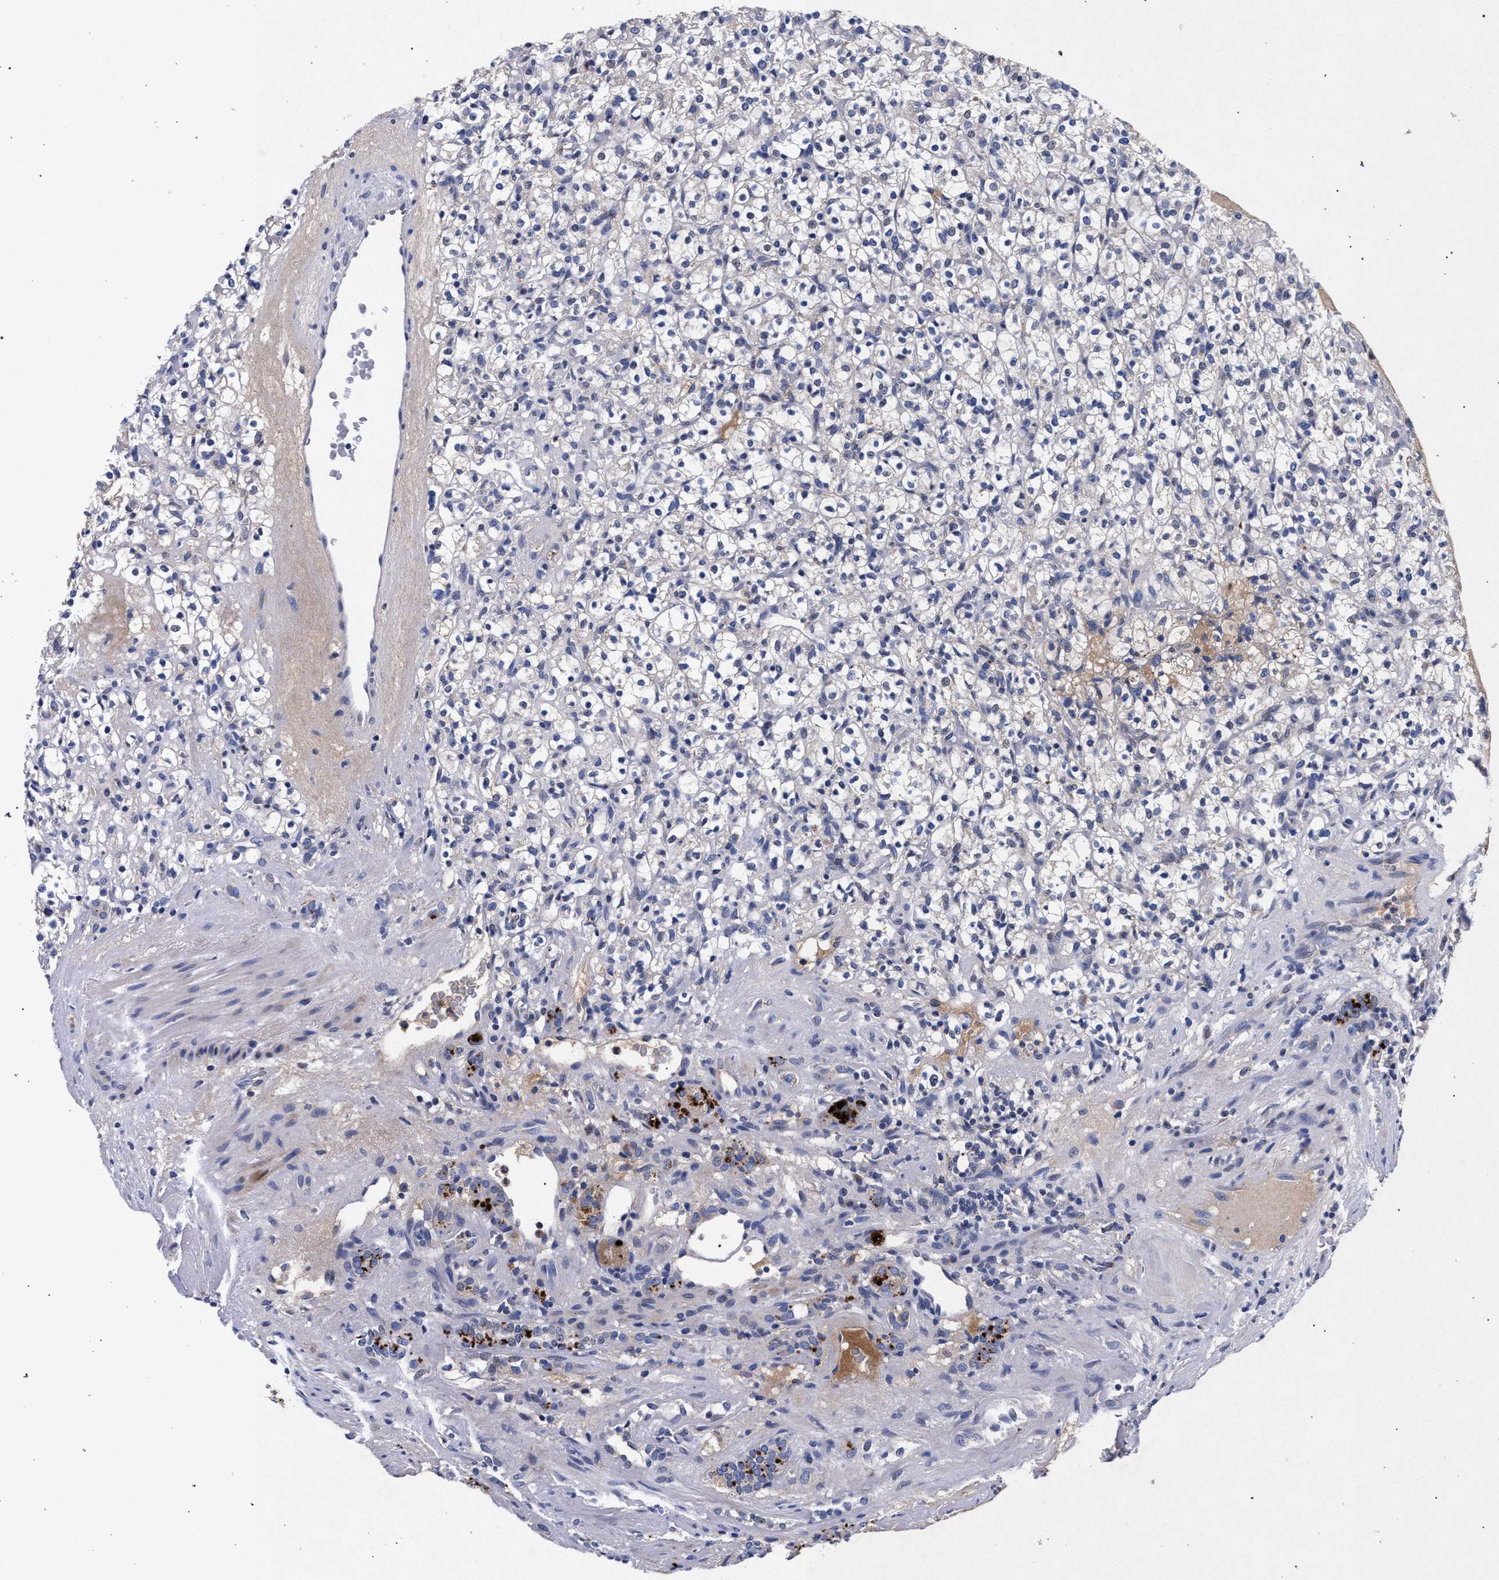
{"staining": {"intensity": "negative", "quantity": "none", "location": "none"}, "tissue": "renal cancer", "cell_type": "Tumor cells", "image_type": "cancer", "snomed": [{"axis": "morphology", "description": "Normal tissue, NOS"}, {"axis": "morphology", "description": "Adenocarcinoma, NOS"}, {"axis": "topography", "description": "Kidney"}], "caption": "Image shows no significant protein positivity in tumor cells of renal cancer (adenocarcinoma).", "gene": "HSD17B14", "patient": {"sex": "female", "age": 72}}